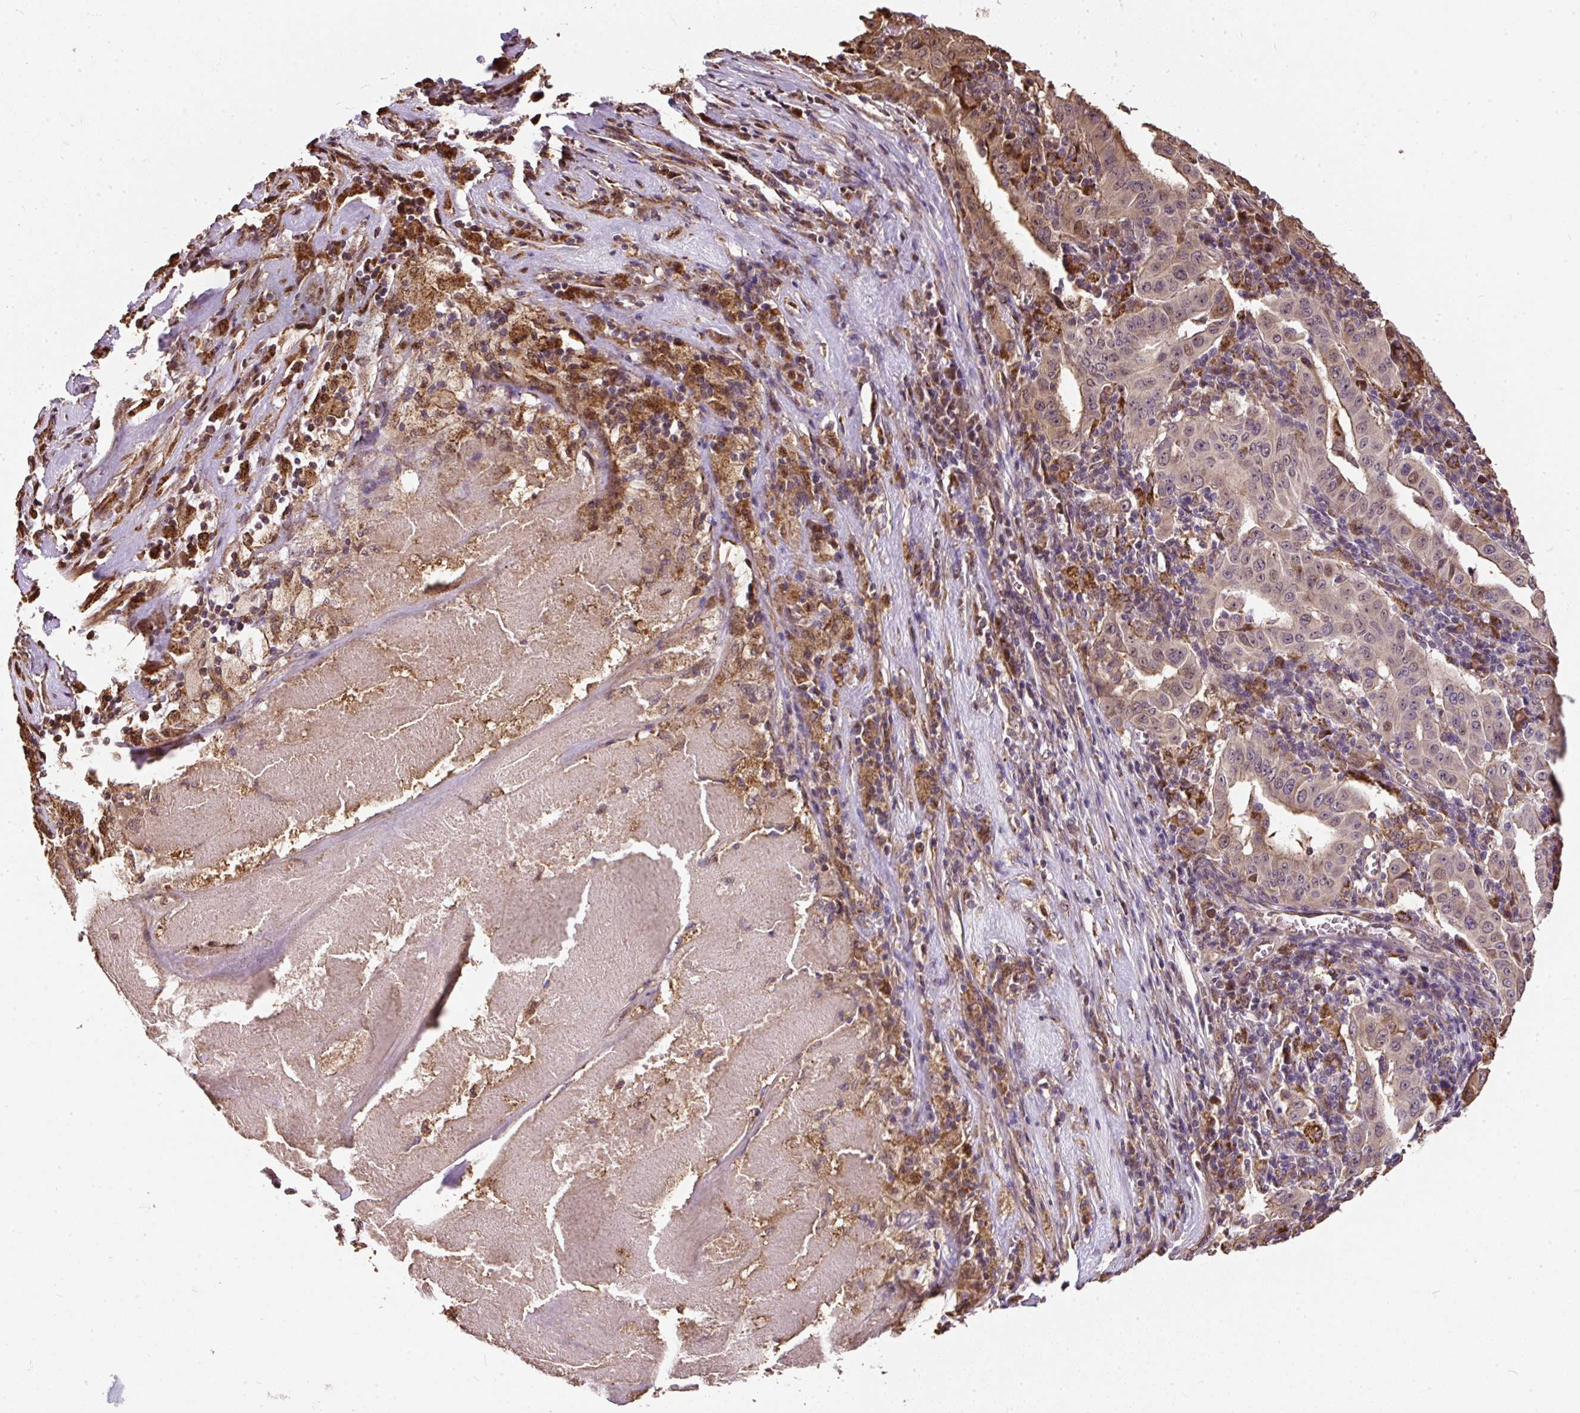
{"staining": {"intensity": "weak", "quantity": "25%-75%", "location": "cytoplasmic/membranous"}, "tissue": "pancreatic cancer", "cell_type": "Tumor cells", "image_type": "cancer", "snomed": [{"axis": "morphology", "description": "Adenocarcinoma, NOS"}, {"axis": "topography", "description": "Pancreas"}], "caption": "Immunohistochemical staining of pancreatic cancer (adenocarcinoma) shows low levels of weak cytoplasmic/membranous expression in about 25%-75% of tumor cells.", "gene": "PUS7L", "patient": {"sex": "male", "age": 63}}